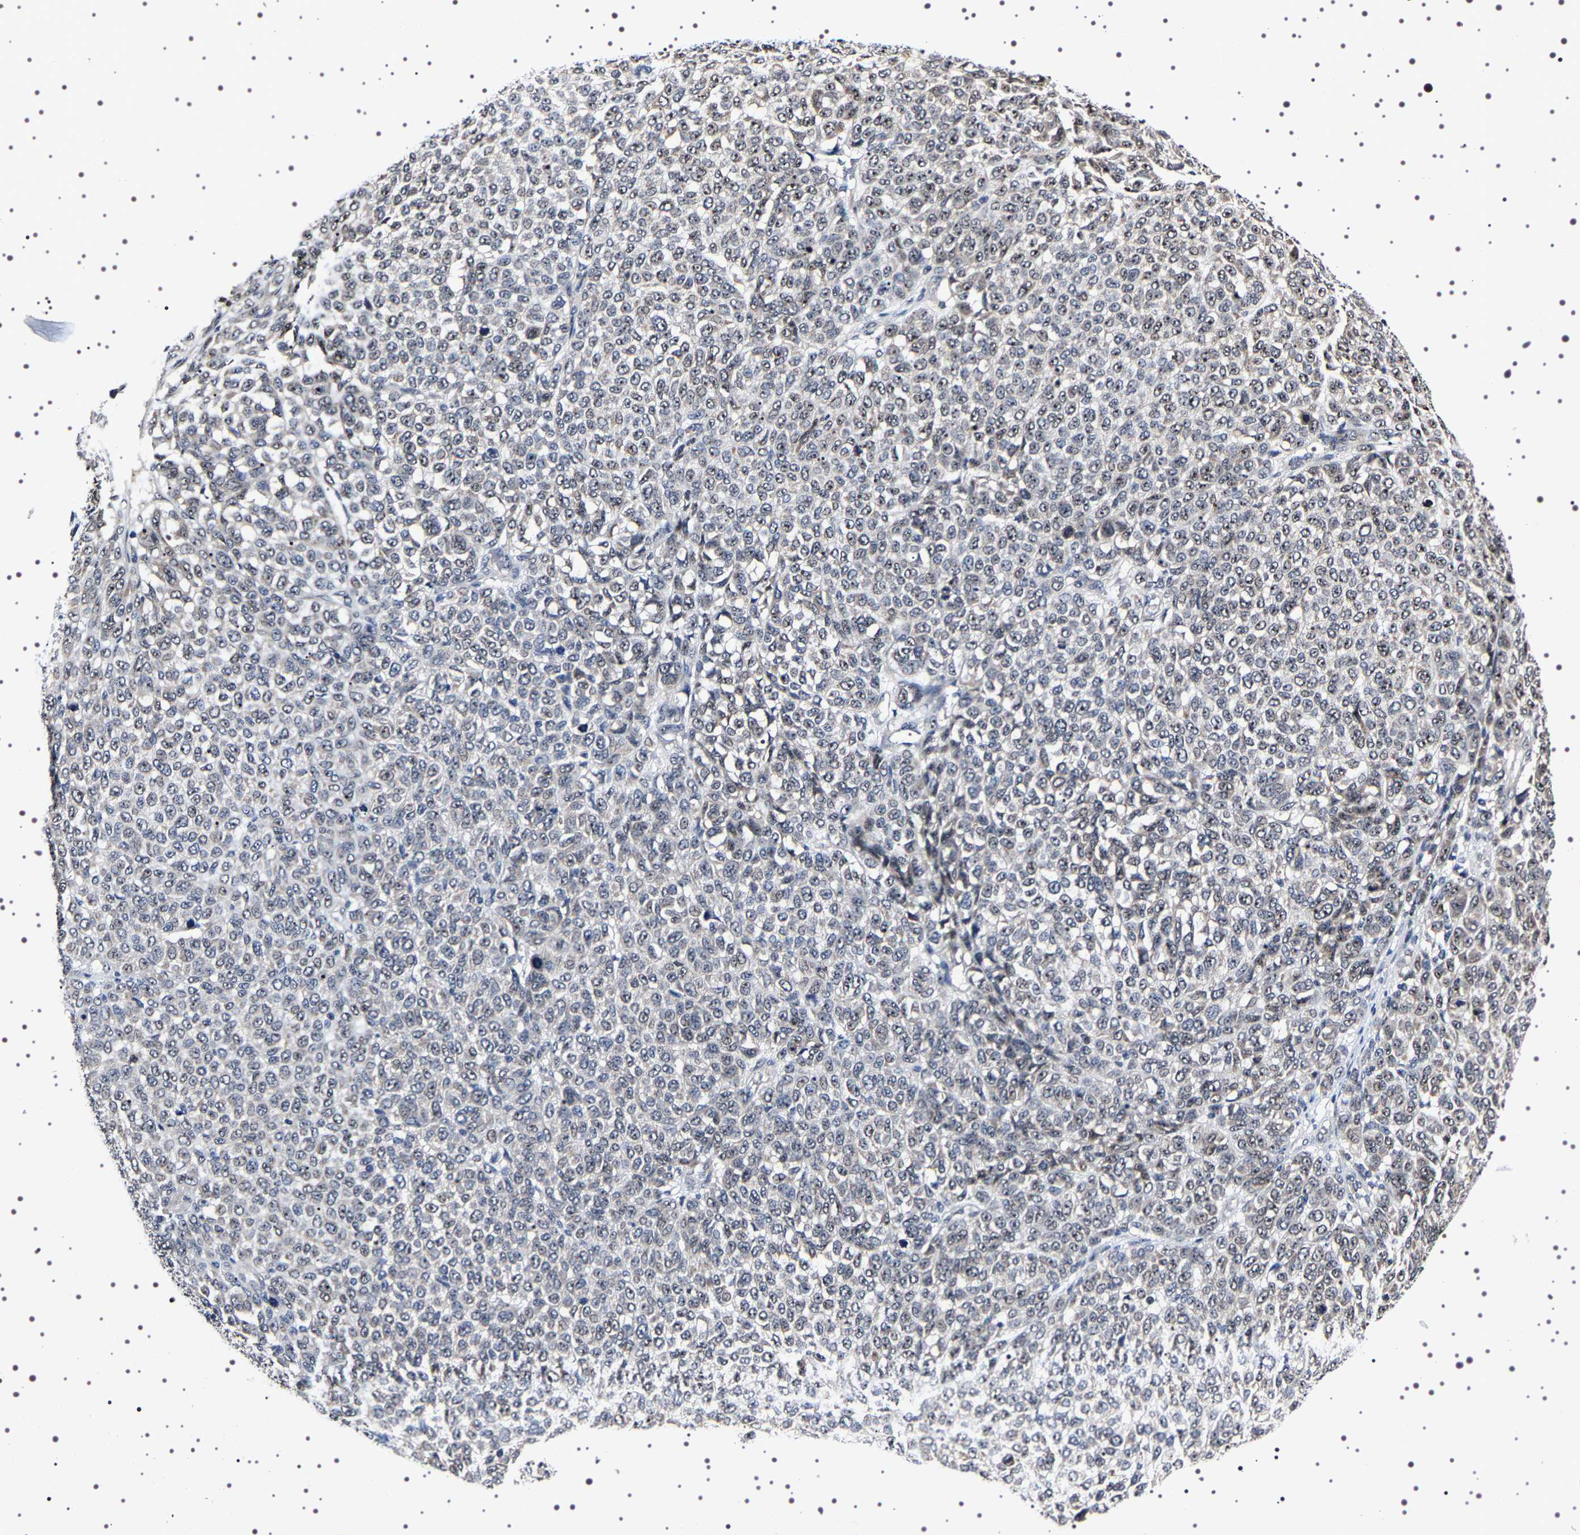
{"staining": {"intensity": "weak", "quantity": ">75%", "location": "nuclear"}, "tissue": "melanoma", "cell_type": "Tumor cells", "image_type": "cancer", "snomed": [{"axis": "morphology", "description": "Malignant melanoma, NOS"}, {"axis": "topography", "description": "Skin"}], "caption": "The immunohistochemical stain shows weak nuclear positivity in tumor cells of malignant melanoma tissue.", "gene": "GNL3", "patient": {"sex": "male", "age": 59}}